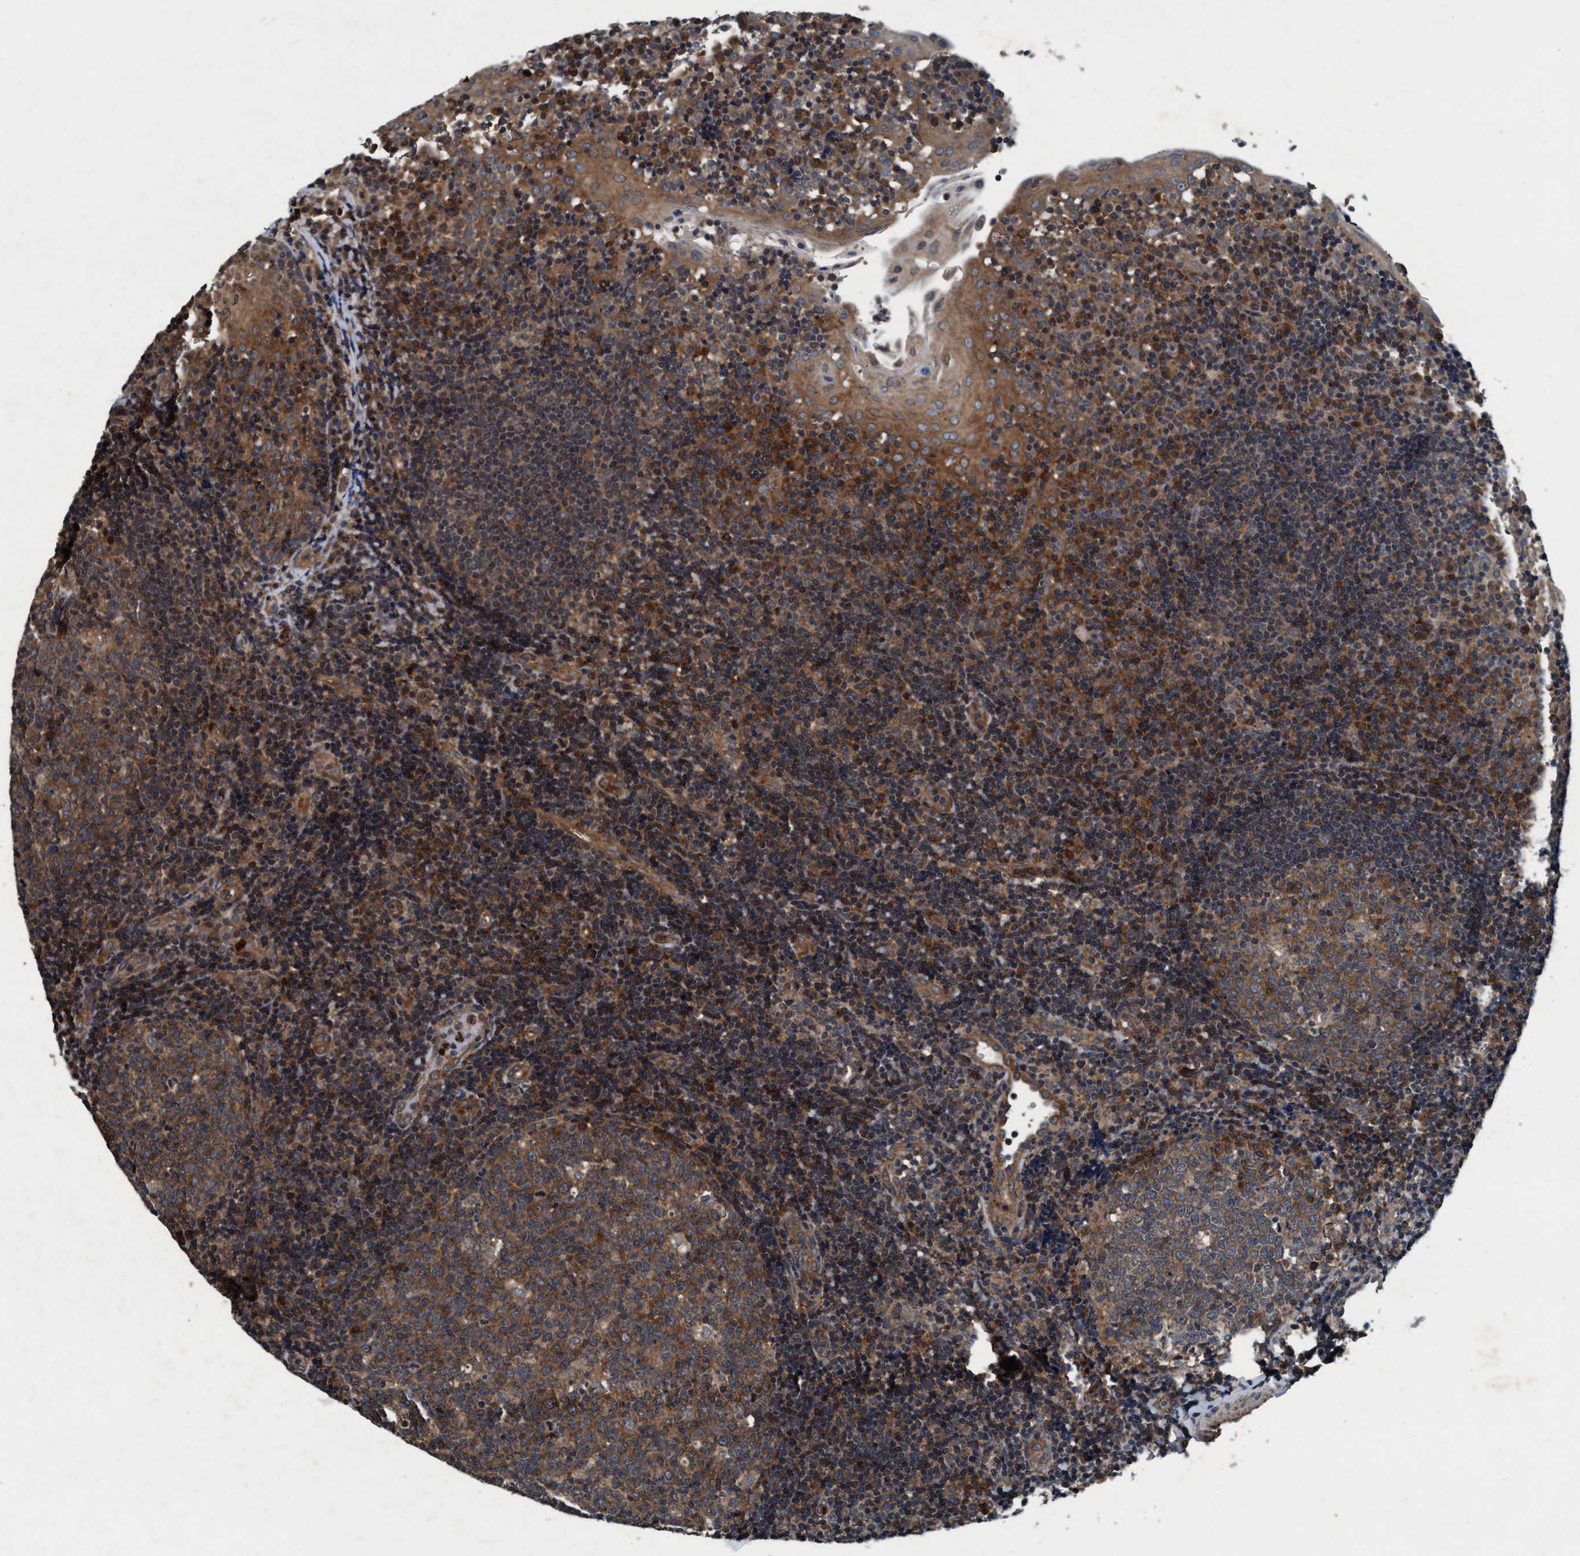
{"staining": {"intensity": "strong", "quantity": ">75%", "location": "cytoplasmic/membranous"}, "tissue": "tonsil", "cell_type": "Germinal center cells", "image_type": "normal", "snomed": [{"axis": "morphology", "description": "Normal tissue, NOS"}, {"axis": "topography", "description": "Tonsil"}], "caption": "The photomicrograph exhibits immunohistochemical staining of normal tonsil. There is strong cytoplasmic/membranous positivity is present in about >75% of germinal center cells. The staining was performed using DAB (3,3'-diaminobenzidine) to visualize the protein expression in brown, while the nuclei were stained in blue with hematoxylin (Magnification: 20x).", "gene": "AKT1S1", "patient": {"sex": "female", "age": 40}}